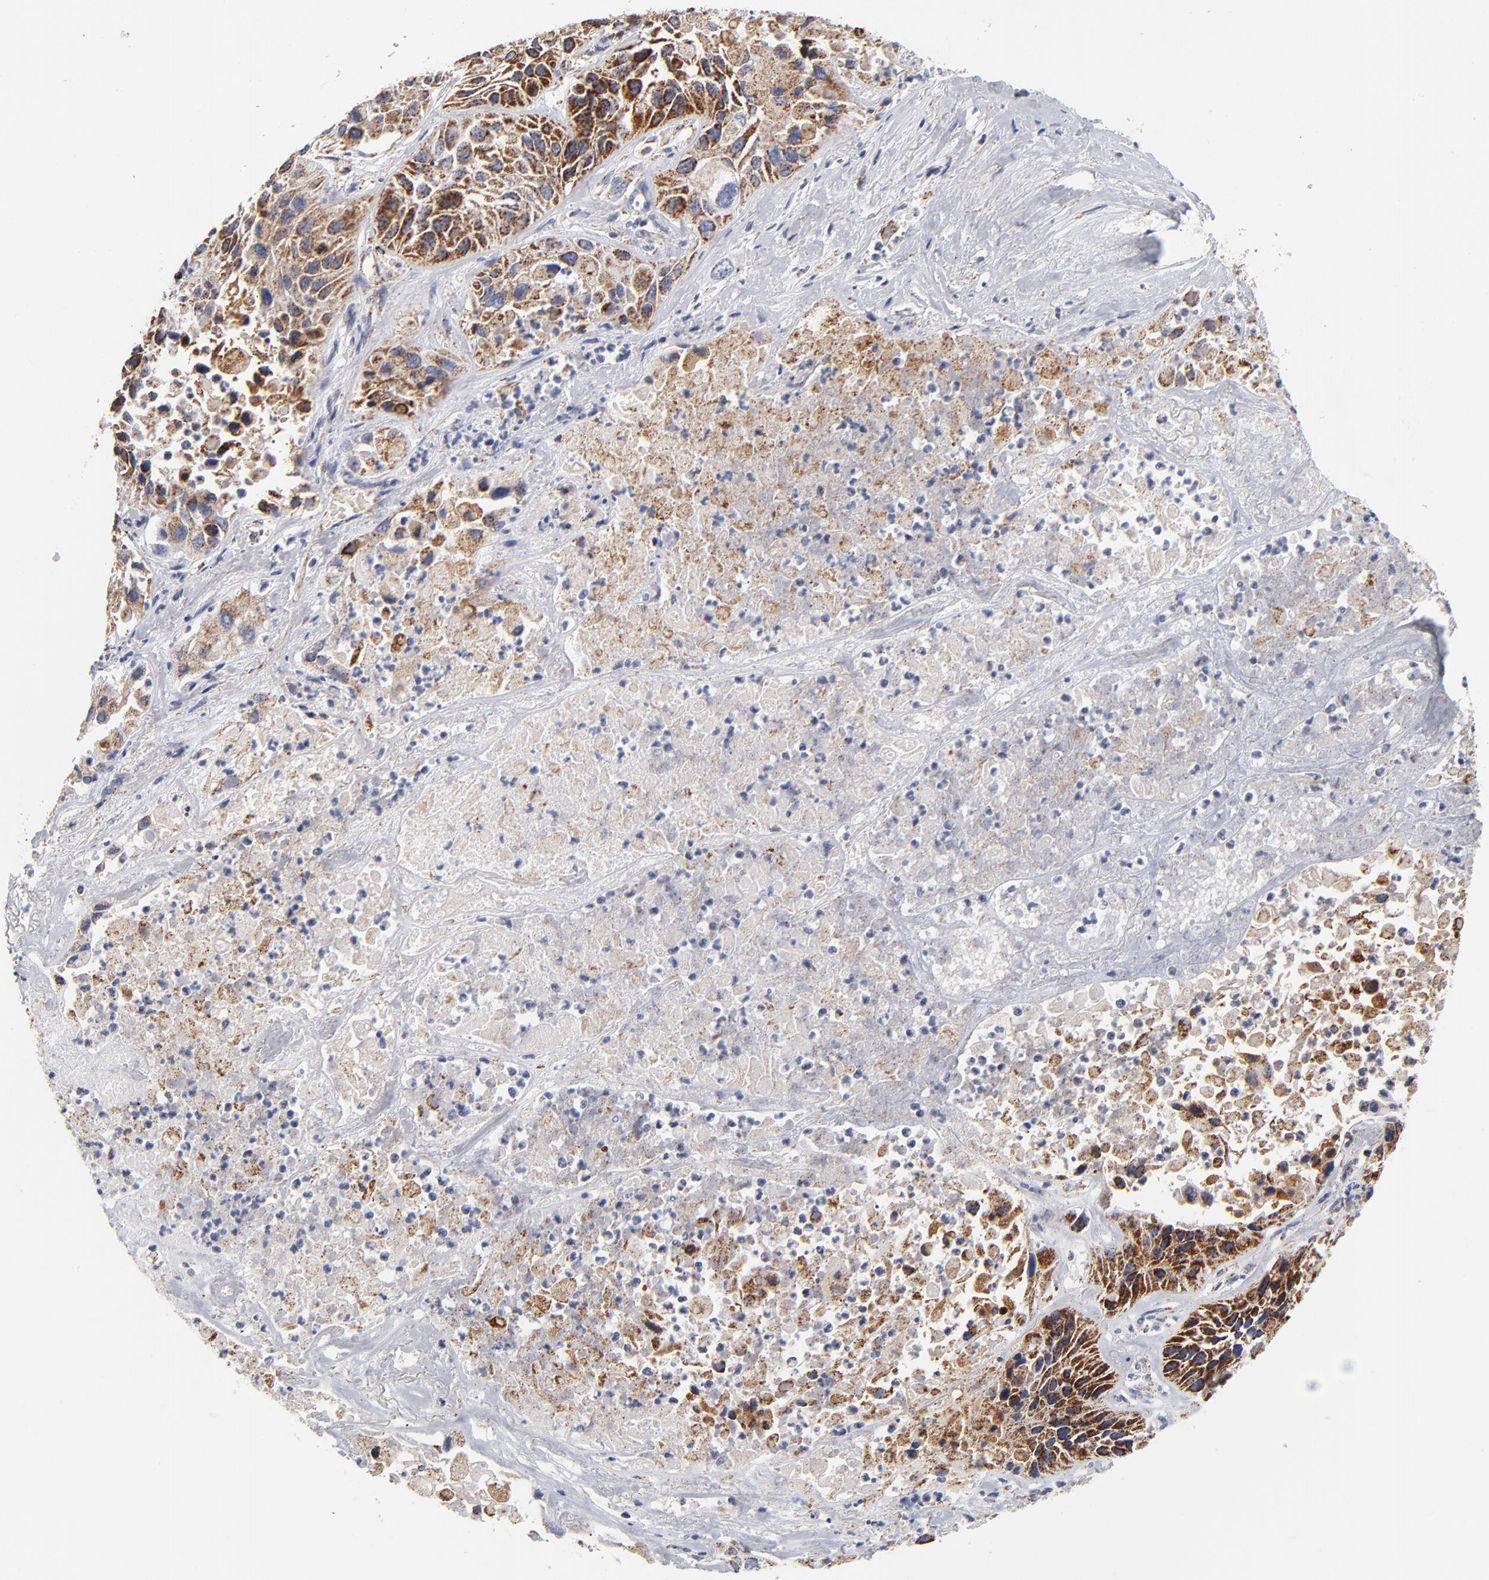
{"staining": {"intensity": "strong", "quantity": ">75%", "location": "cytoplasmic/membranous"}, "tissue": "lung cancer", "cell_type": "Tumor cells", "image_type": "cancer", "snomed": [{"axis": "morphology", "description": "Squamous cell carcinoma, NOS"}, {"axis": "topography", "description": "Lung"}], "caption": "Immunohistochemistry histopathology image of squamous cell carcinoma (lung) stained for a protein (brown), which reveals high levels of strong cytoplasmic/membranous positivity in approximately >75% of tumor cells.", "gene": "ECHS1", "patient": {"sex": "female", "age": 76}}